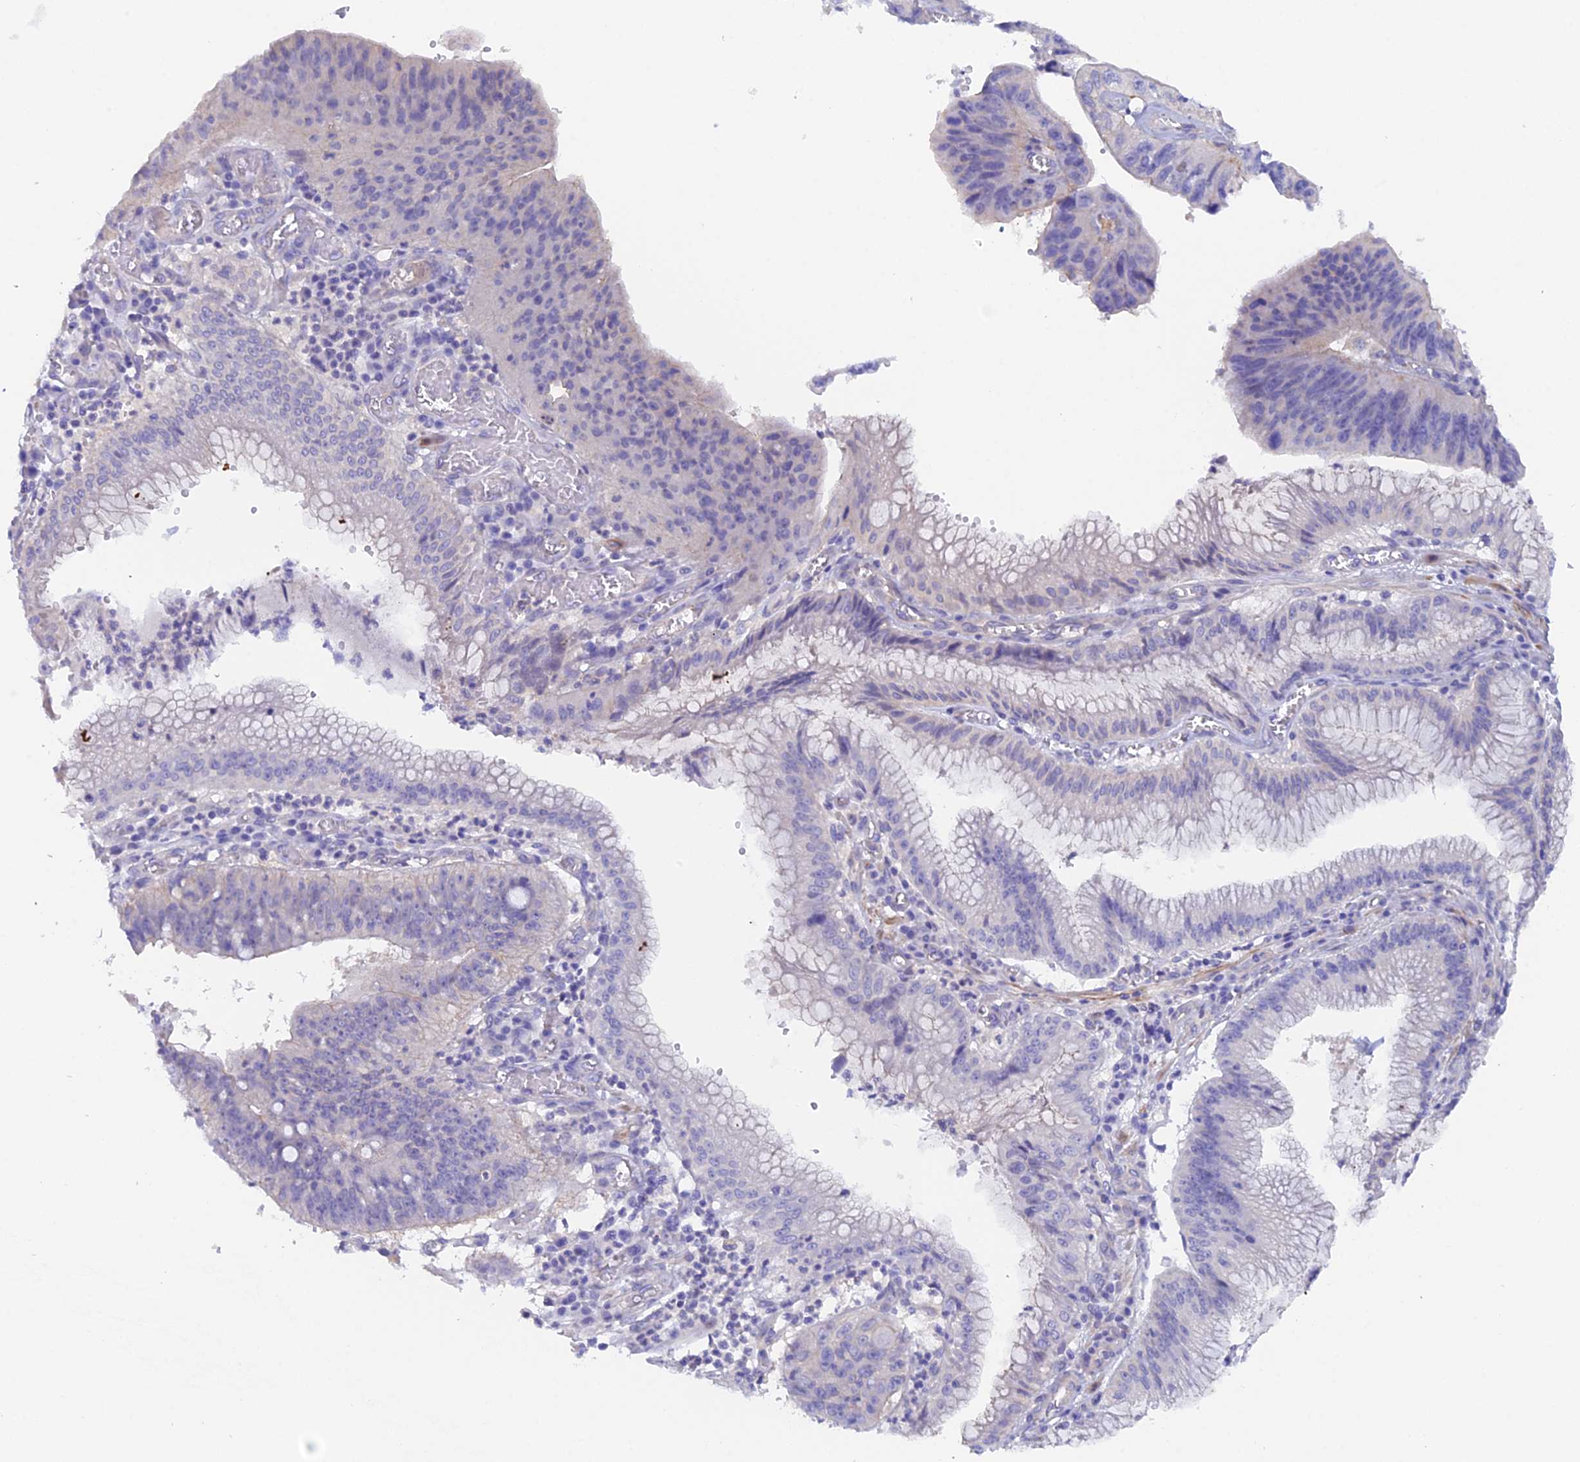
{"staining": {"intensity": "negative", "quantity": "none", "location": "none"}, "tissue": "stomach cancer", "cell_type": "Tumor cells", "image_type": "cancer", "snomed": [{"axis": "morphology", "description": "Adenocarcinoma, NOS"}, {"axis": "topography", "description": "Stomach"}], "caption": "Protein analysis of adenocarcinoma (stomach) displays no significant staining in tumor cells.", "gene": "FZR1", "patient": {"sex": "male", "age": 59}}